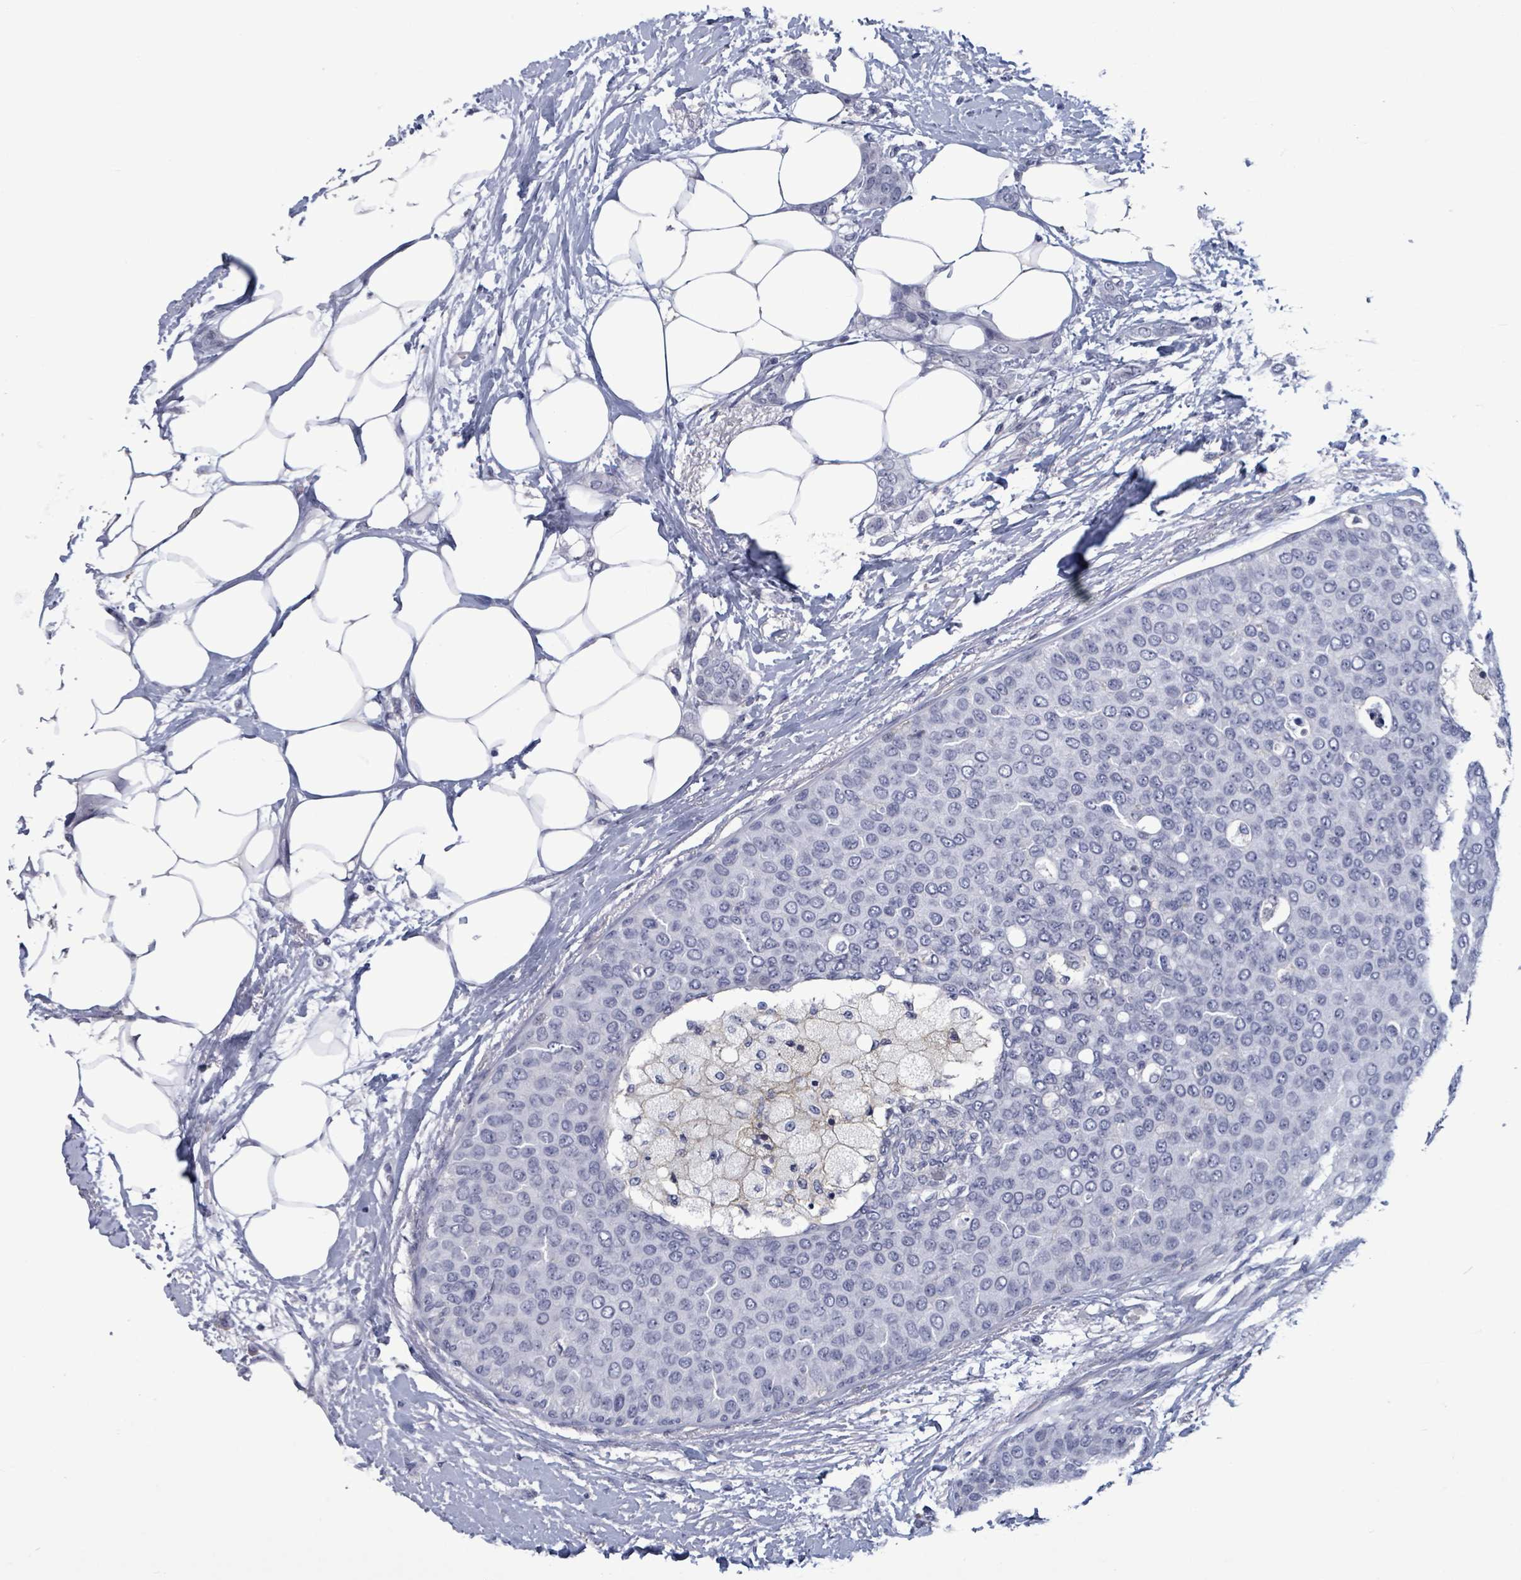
{"staining": {"intensity": "negative", "quantity": "none", "location": "none"}, "tissue": "breast cancer", "cell_type": "Tumor cells", "image_type": "cancer", "snomed": [{"axis": "morphology", "description": "Duct carcinoma"}, {"axis": "topography", "description": "Breast"}], "caption": "A high-resolution photomicrograph shows IHC staining of breast cancer, which exhibits no significant expression in tumor cells. (Stains: DAB immunohistochemistry with hematoxylin counter stain, Microscopy: brightfield microscopy at high magnification).", "gene": "BSG", "patient": {"sex": "female", "age": 72}}